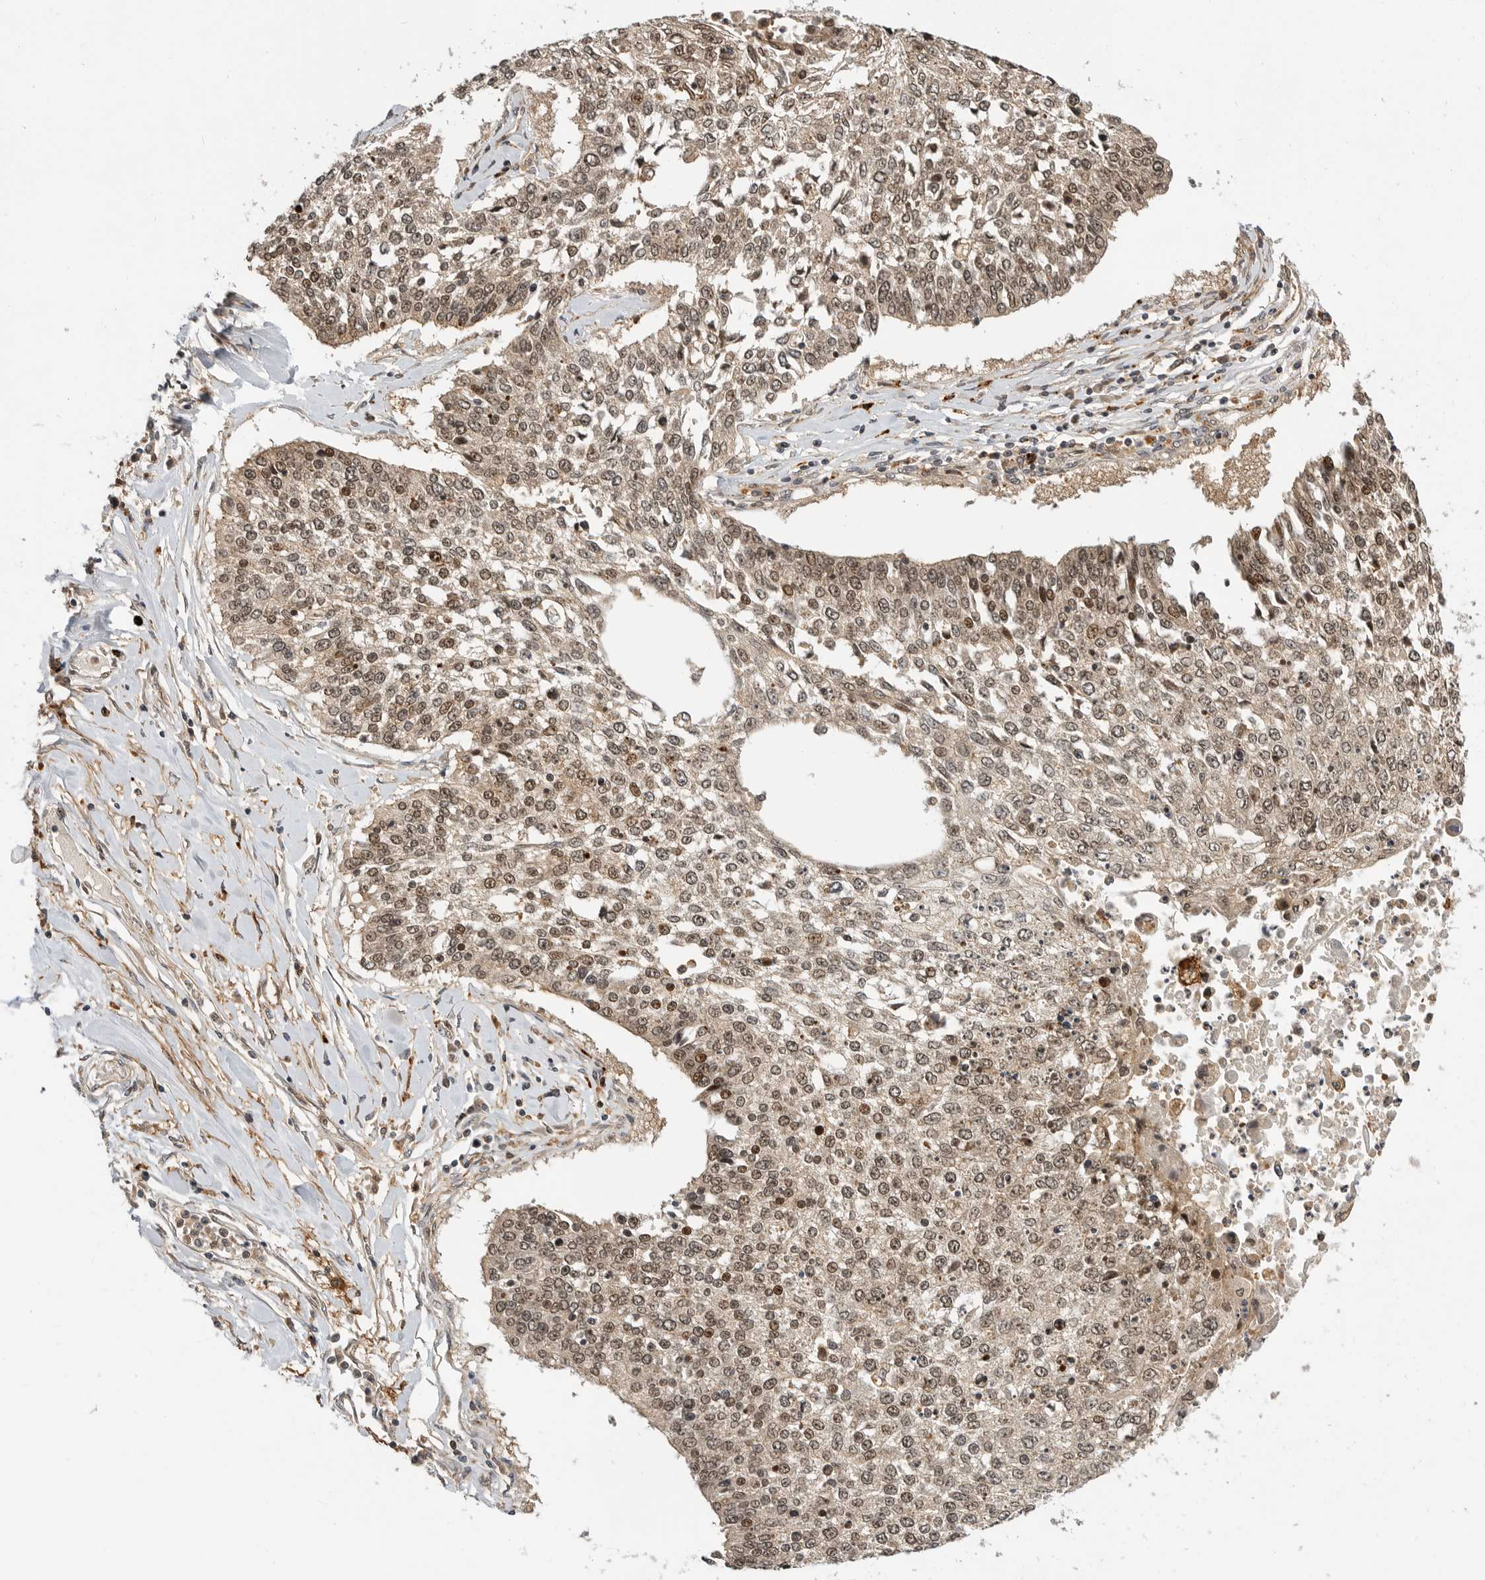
{"staining": {"intensity": "moderate", "quantity": ">75%", "location": "nuclear"}, "tissue": "lung cancer", "cell_type": "Tumor cells", "image_type": "cancer", "snomed": [{"axis": "morphology", "description": "Normal tissue, NOS"}, {"axis": "morphology", "description": "Squamous cell carcinoma, NOS"}, {"axis": "topography", "description": "Cartilage tissue"}, {"axis": "topography", "description": "Bronchus"}, {"axis": "topography", "description": "Lung"}, {"axis": "topography", "description": "Peripheral nerve tissue"}], "caption": "This is an image of immunohistochemistry staining of lung cancer, which shows moderate expression in the nuclear of tumor cells.", "gene": "CSNK1G3", "patient": {"sex": "female", "age": 49}}